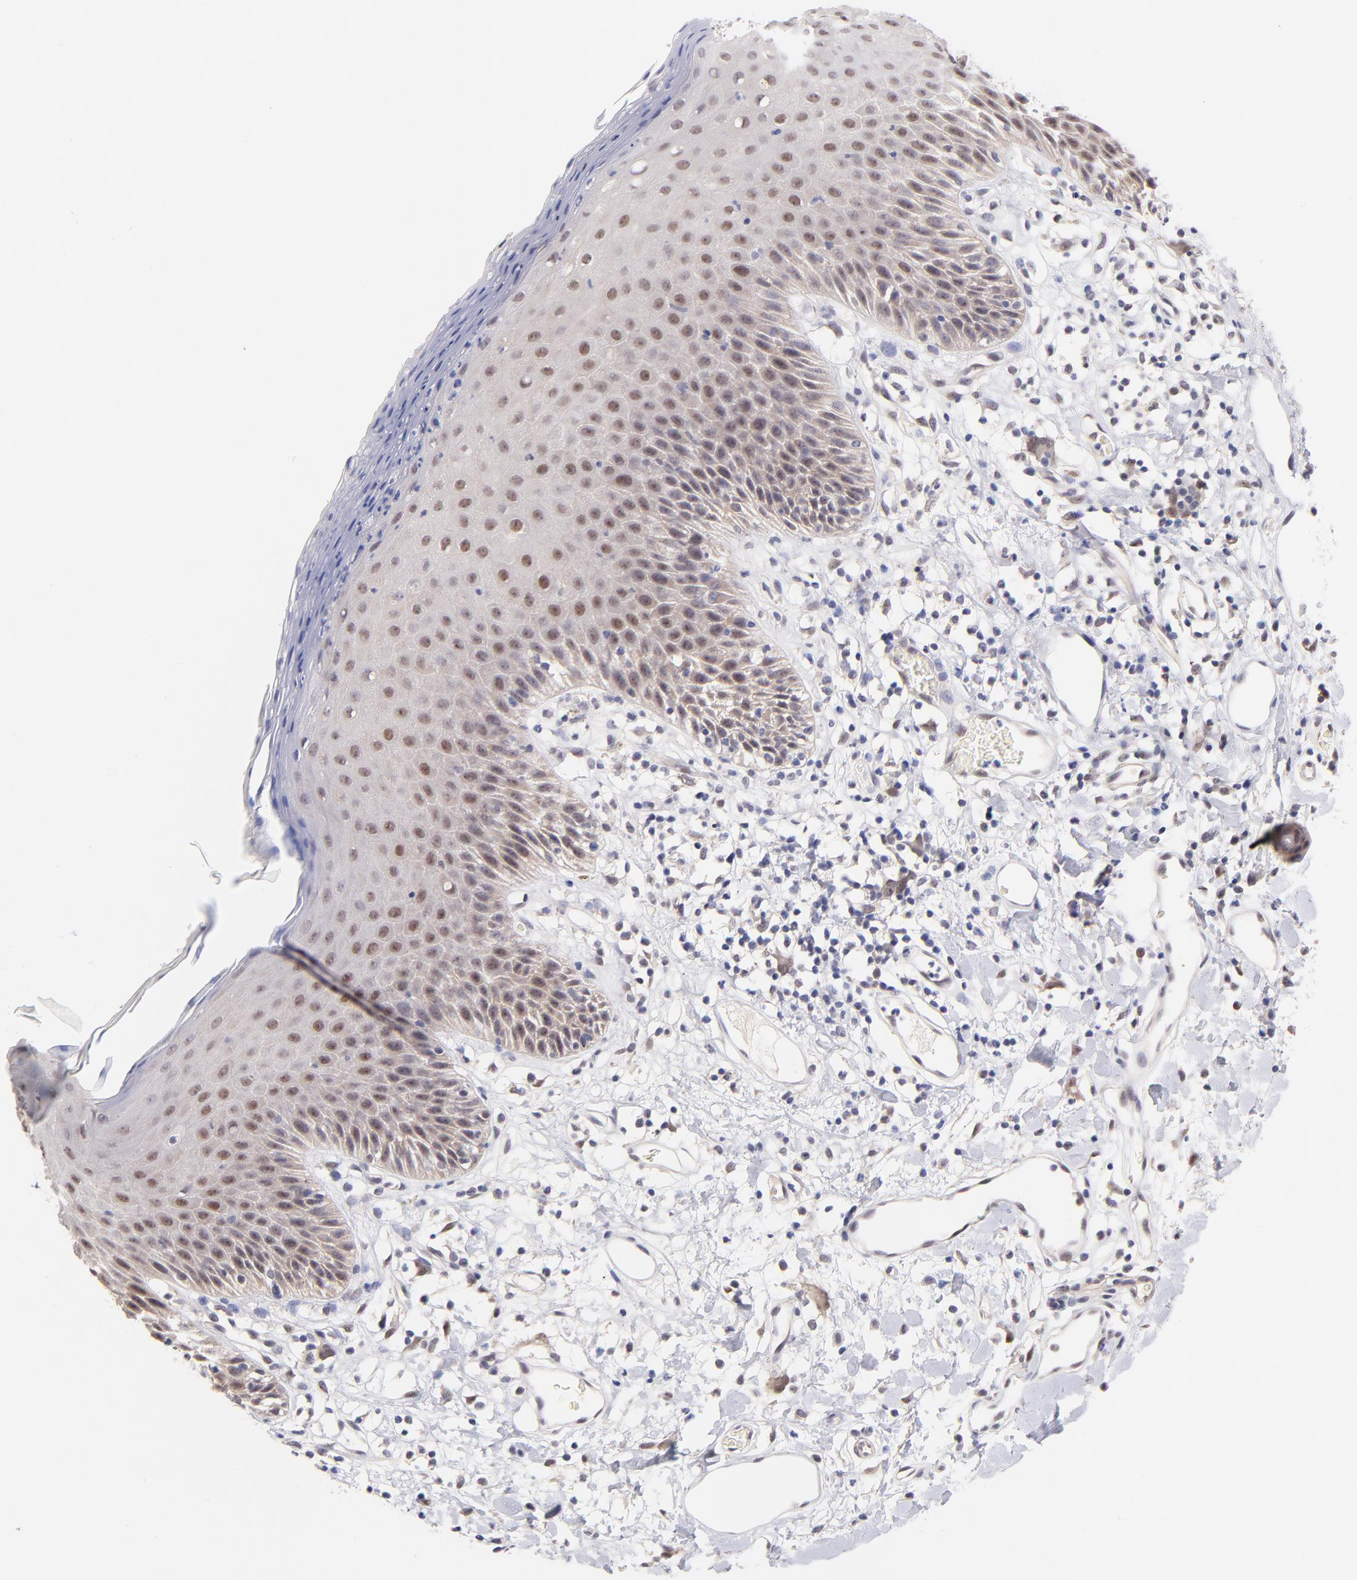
{"staining": {"intensity": "weak", "quantity": "25%-75%", "location": "nuclear"}, "tissue": "skin", "cell_type": "Epidermal cells", "image_type": "normal", "snomed": [{"axis": "morphology", "description": "Normal tissue, NOS"}, {"axis": "topography", "description": "Vulva"}, {"axis": "topography", "description": "Peripheral nerve tissue"}], "caption": "A low amount of weak nuclear positivity is present in approximately 25%-75% of epidermal cells in normal skin.", "gene": "UBE2E2", "patient": {"sex": "female", "age": 68}}